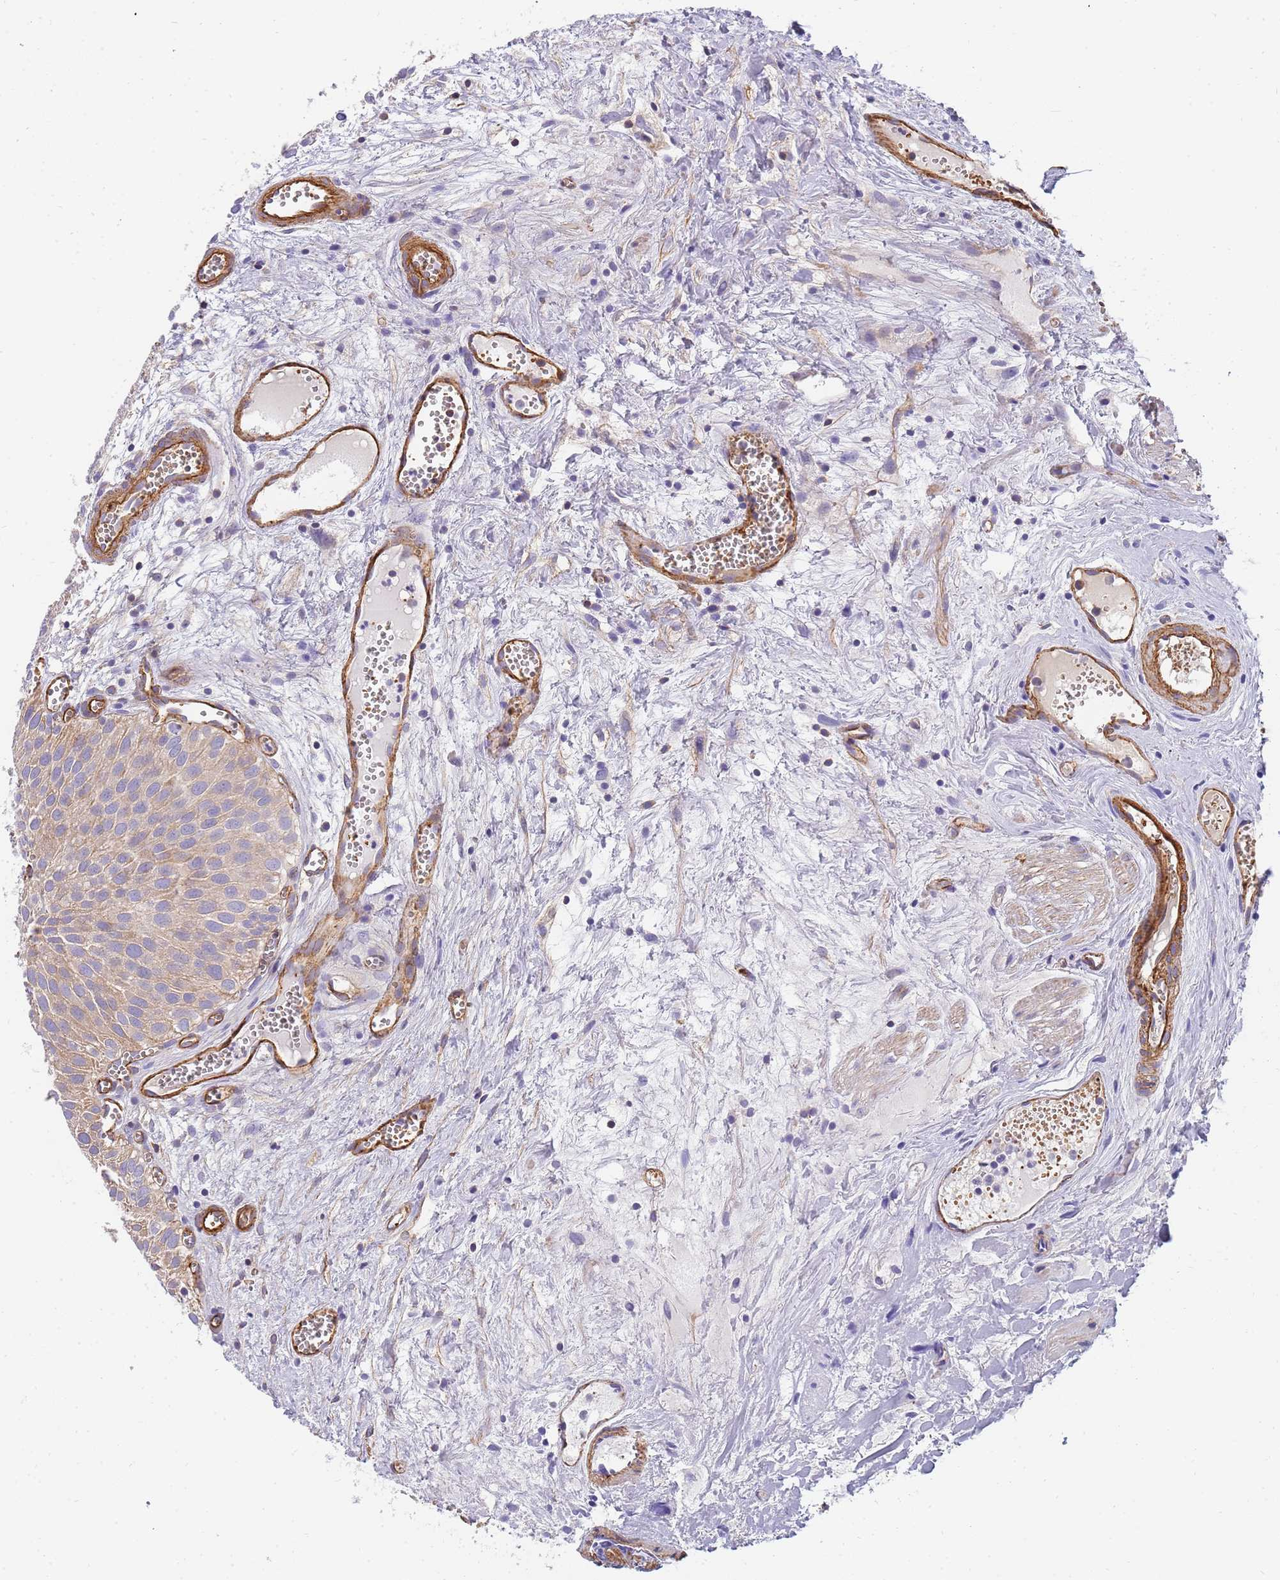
{"staining": {"intensity": "weak", "quantity": "25%-75%", "location": "cytoplasmic/membranous"}, "tissue": "urothelial cancer", "cell_type": "Tumor cells", "image_type": "cancer", "snomed": [{"axis": "morphology", "description": "Urothelial carcinoma, Low grade"}, {"axis": "topography", "description": "Urinary bladder"}], "caption": "Urothelial cancer tissue demonstrates weak cytoplasmic/membranous expression in about 25%-75% of tumor cells, visualized by immunohistochemistry. Nuclei are stained in blue.", "gene": "GFRAL", "patient": {"sex": "male", "age": 88}}